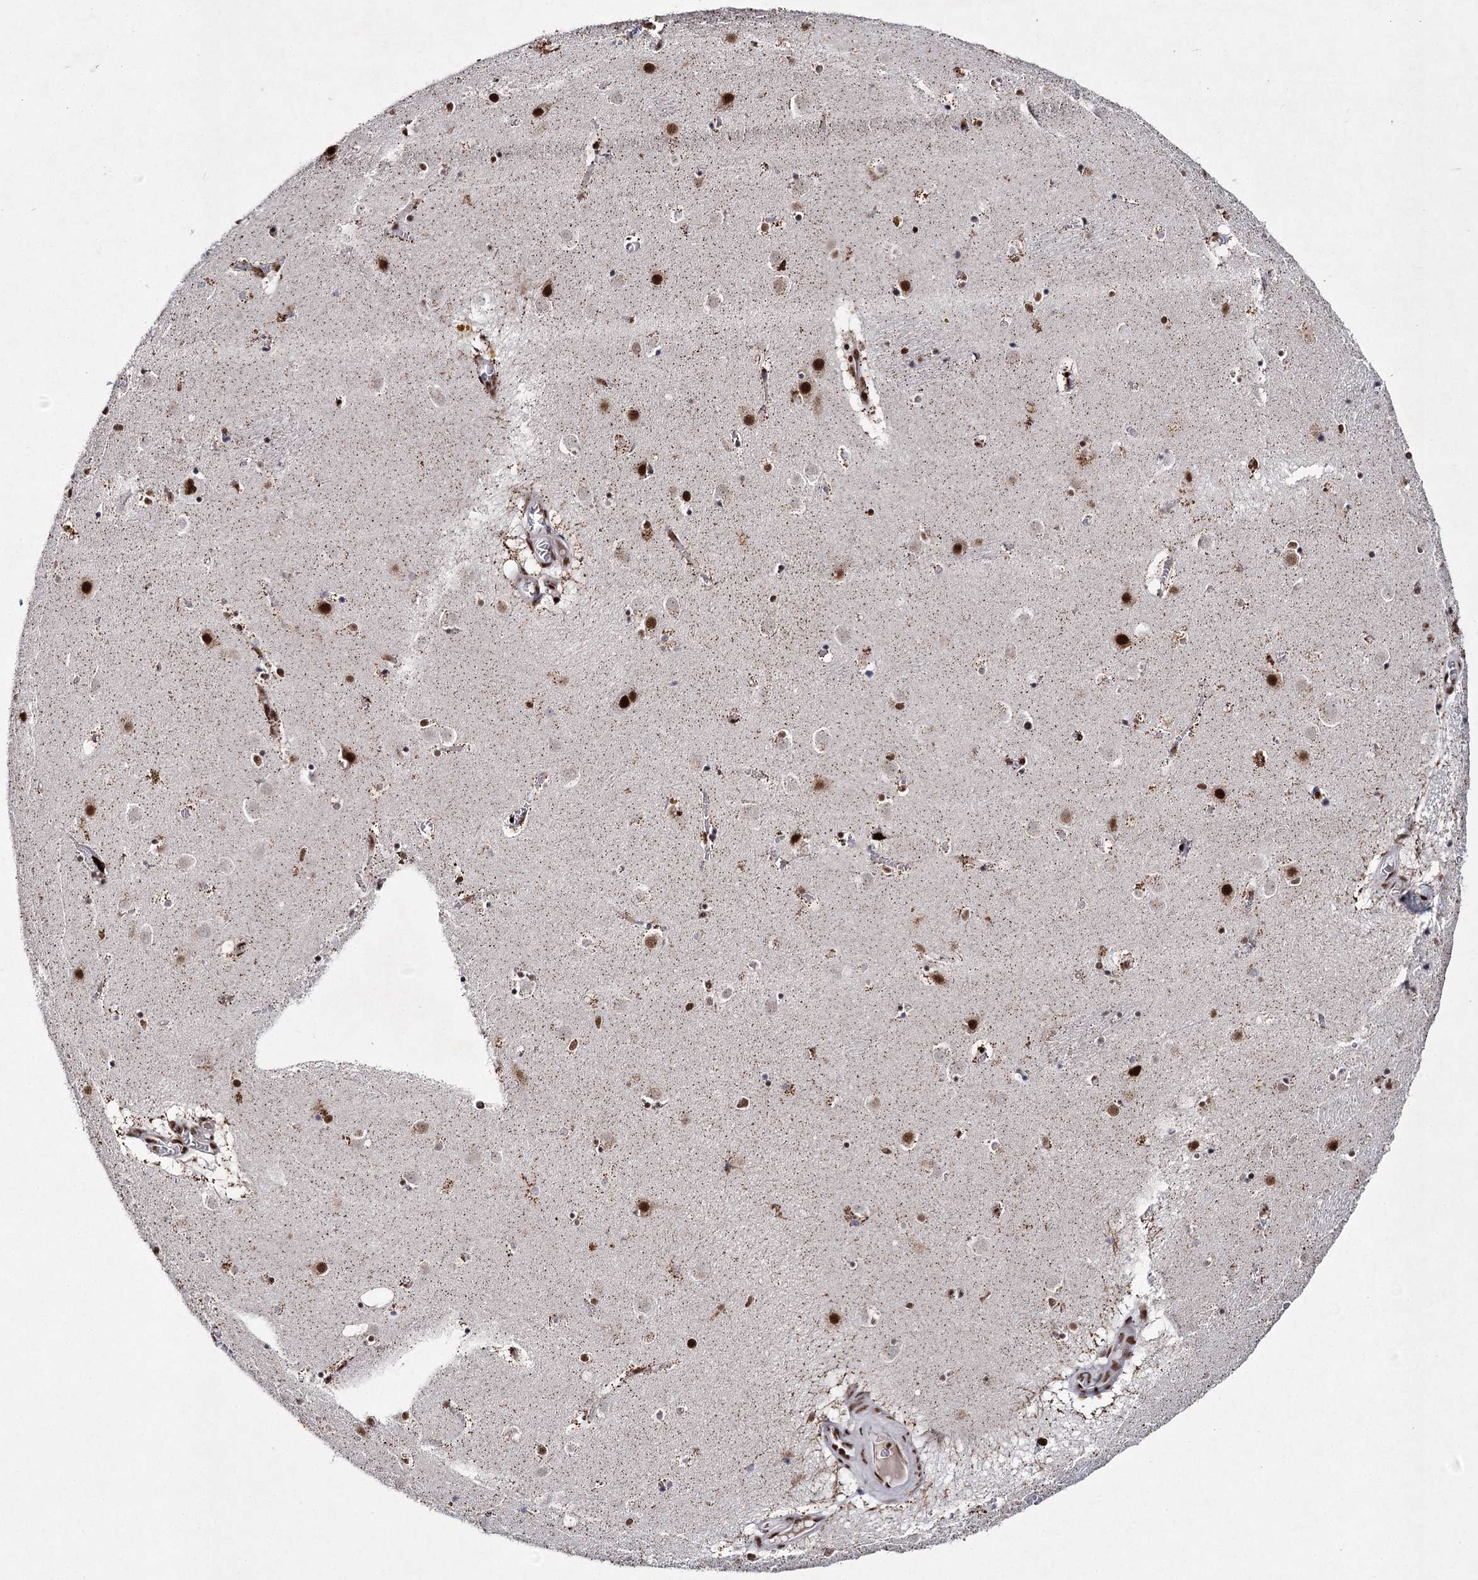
{"staining": {"intensity": "moderate", "quantity": "25%-75%", "location": "nuclear"}, "tissue": "caudate", "cell_type": "Glial cells", "image_type": "normal", "snomed": [{"axis": "morphology", "description": "Normal tissue, NOS"}, {"axis": "topography", "description": "Lateral ventricle wall"}], "caption": "Caudate stained for a protein demonstrates moderate nuclear positivity in glial cells. The protein of interest is stained brown, and the nuclei are stained in blue (DAB IHC with brightfield microscopy, high magnification).", "gene": "SCAF8", "patient": {"sex": "male", "age": 70}}